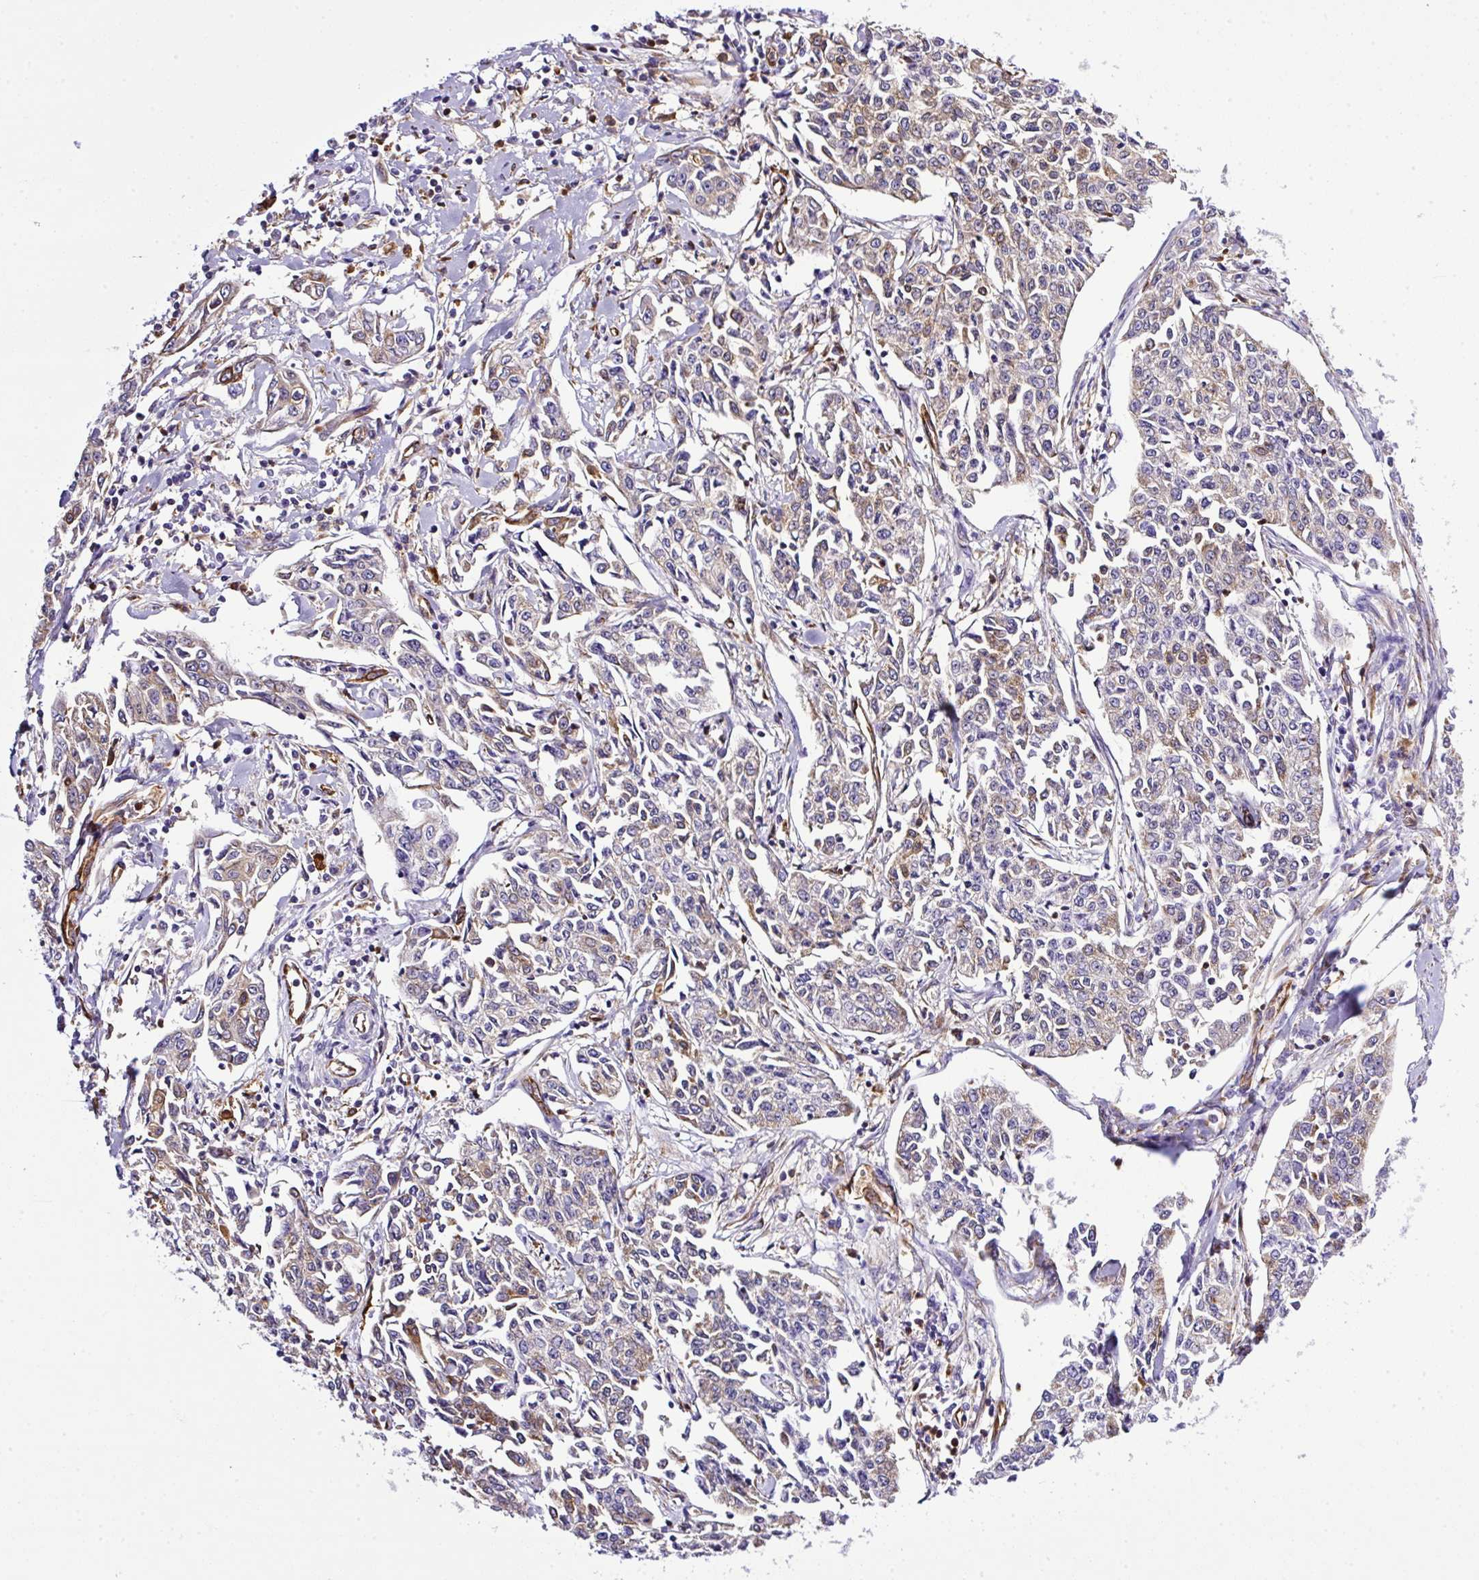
{"staining": {"intensity": "negative", "quantity": "none", "location": "none"}, "tissue": "cervical cancer", "cell_type": "Tumor cells", "image_type": "cancer", "snomed": [{"axis": "morphology", "description": "Squamous cell carcinoma, NOS"}, {"axis": "topography", "description": "Cervix"}], "caption": "The IHC image has no significant expression in tumor cells of cervical squamous cell carcinoma tissue. (Stains: DAB (3,3'-diaminobenzidine) immunohistochemistry with hematoxylin counter stain, Microscopy: brightfield microscopy at high magnification).", "gene": "MAGEB5", "patient": {"sex": "female", "age": 35}}